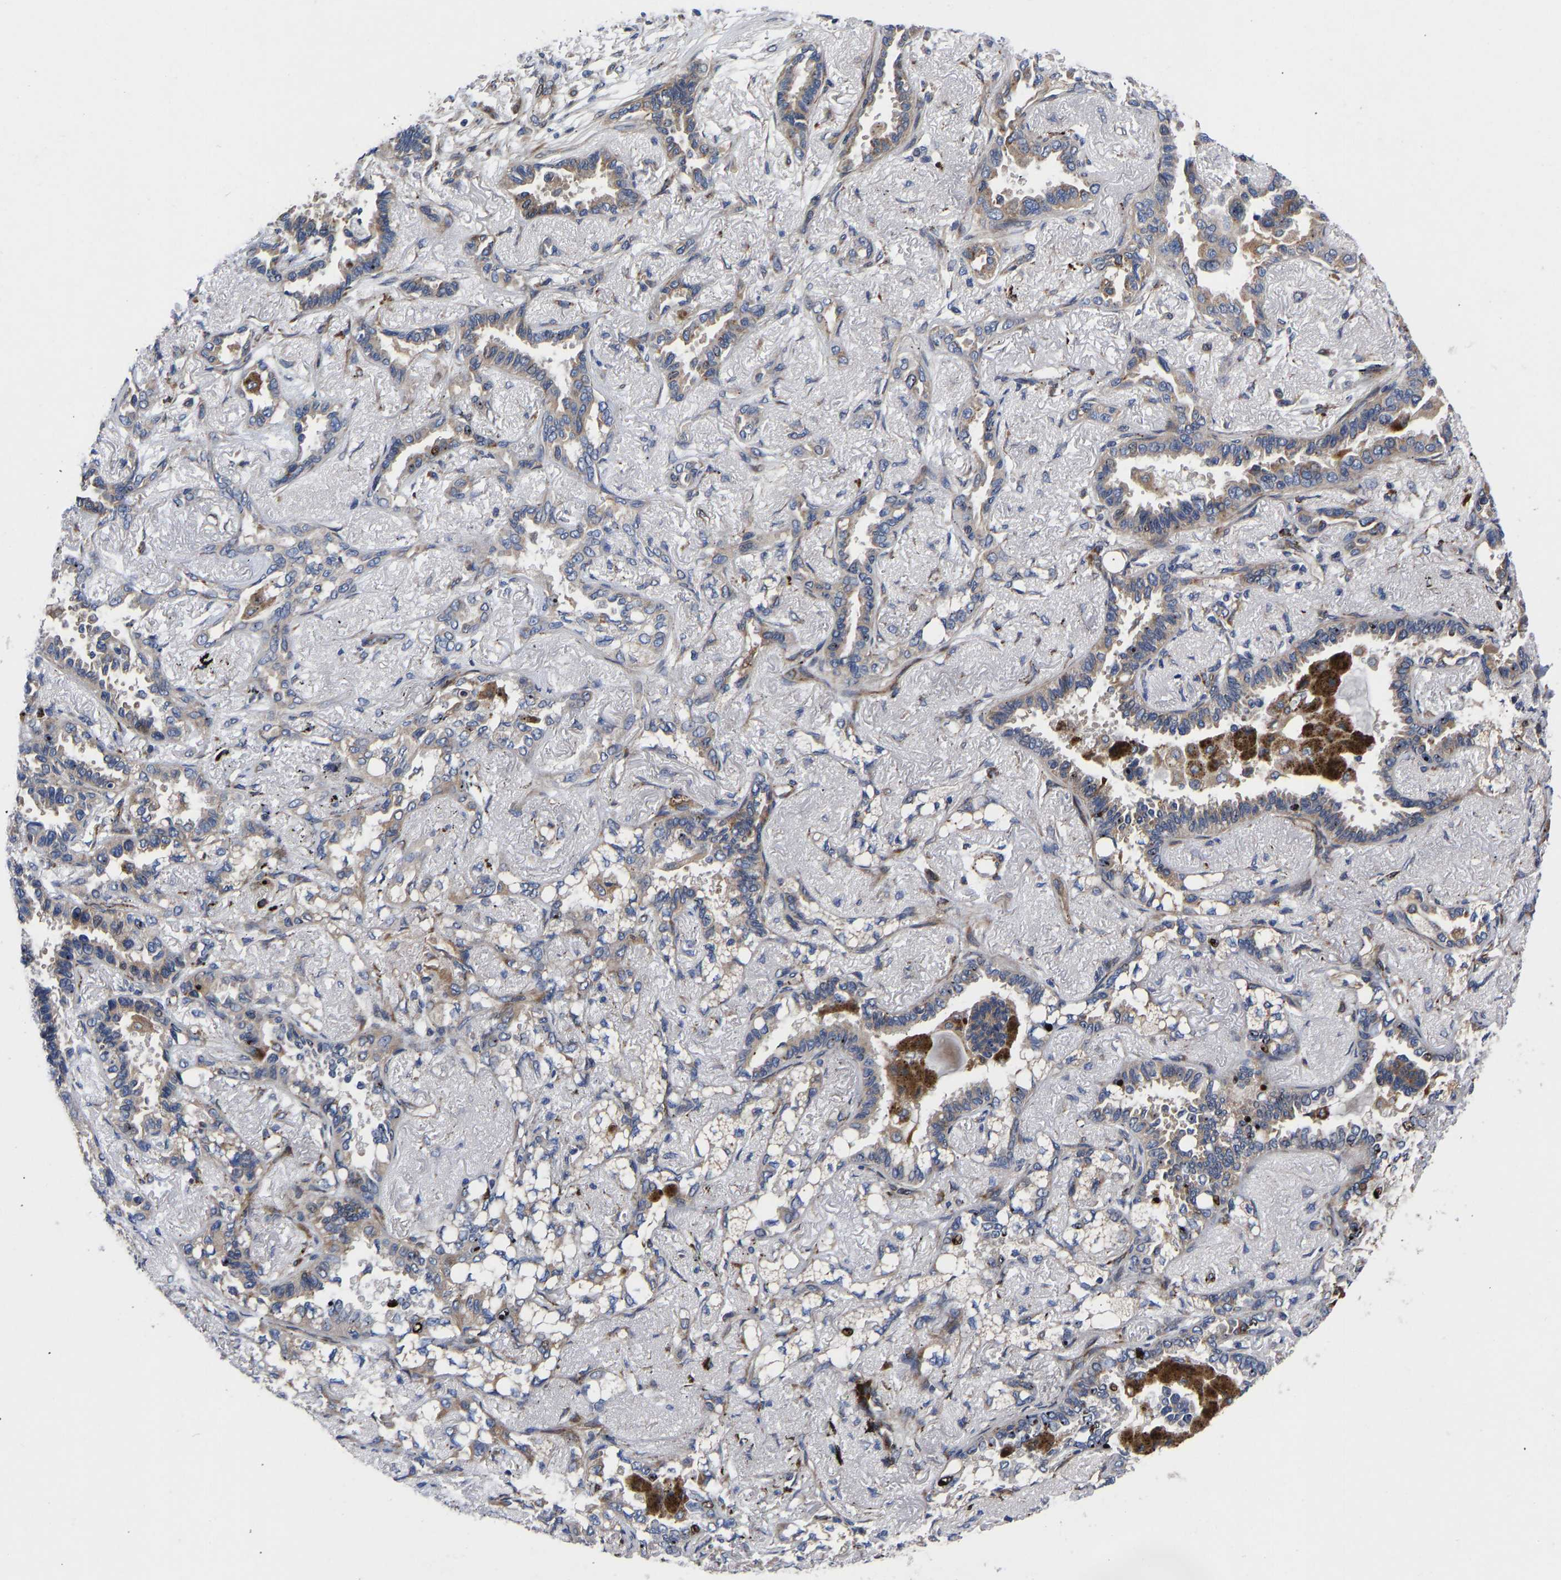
{"staining": {"intensity": "weak", "quantity": ">75%", "location": "cytoplasmic/membranous"}, "tissue": "lung cancer", "cell_type": "Tumor cells", "image_type": "cancer", "snomed": [{"axis": "morphology", "description": "Adenocarcinoma, NOS"}, {"axis": "topography", "description": "Lung"}], "caption": "Weak cytoplasmic/membranous expression for a protein is identified in approximately >75% of tumor cells of lung cancer using immunohistochemistry (IHC).", "gene": "TMEM38B", "patient": {"sex": "male", "age": 59}}